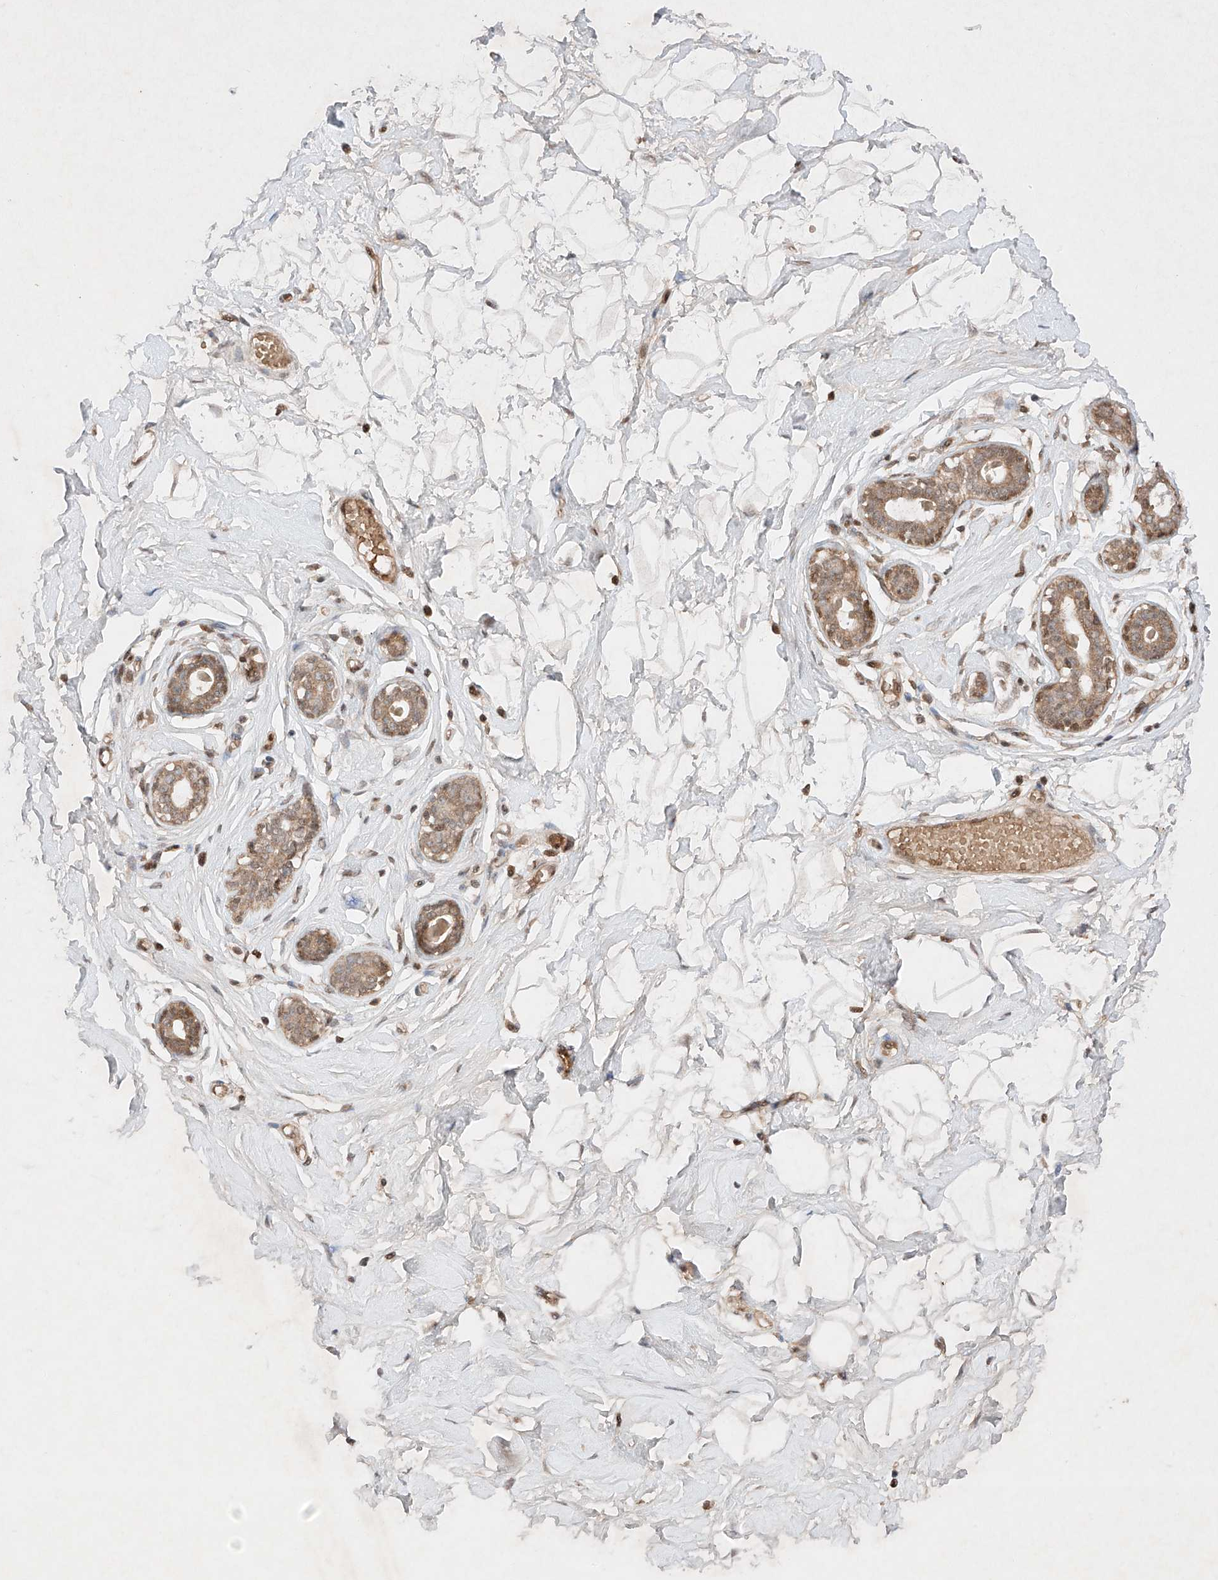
{"staining": {"intensity": "weak", "quantity": "25%-75%", "location": "cytoplasmic/membranous"}, "tissue": "breast", "cell_type": "Adipocytes", "image_type": "normal", "snomed": [{"axis": "morphology", "description": "Normal tissue, NOS"}, {"axis": "morphology", "description": "Adenoma, NOS"}, {"axis": "topography", "description": "Breast"}], "caption": "Human breast stained with a brown dye shows weak cytoplasmic/membranous positive expression in about 25%-75% of adipocytes.", "gene": "RNF31", "patient": {"sex": "female", "age": 23}}